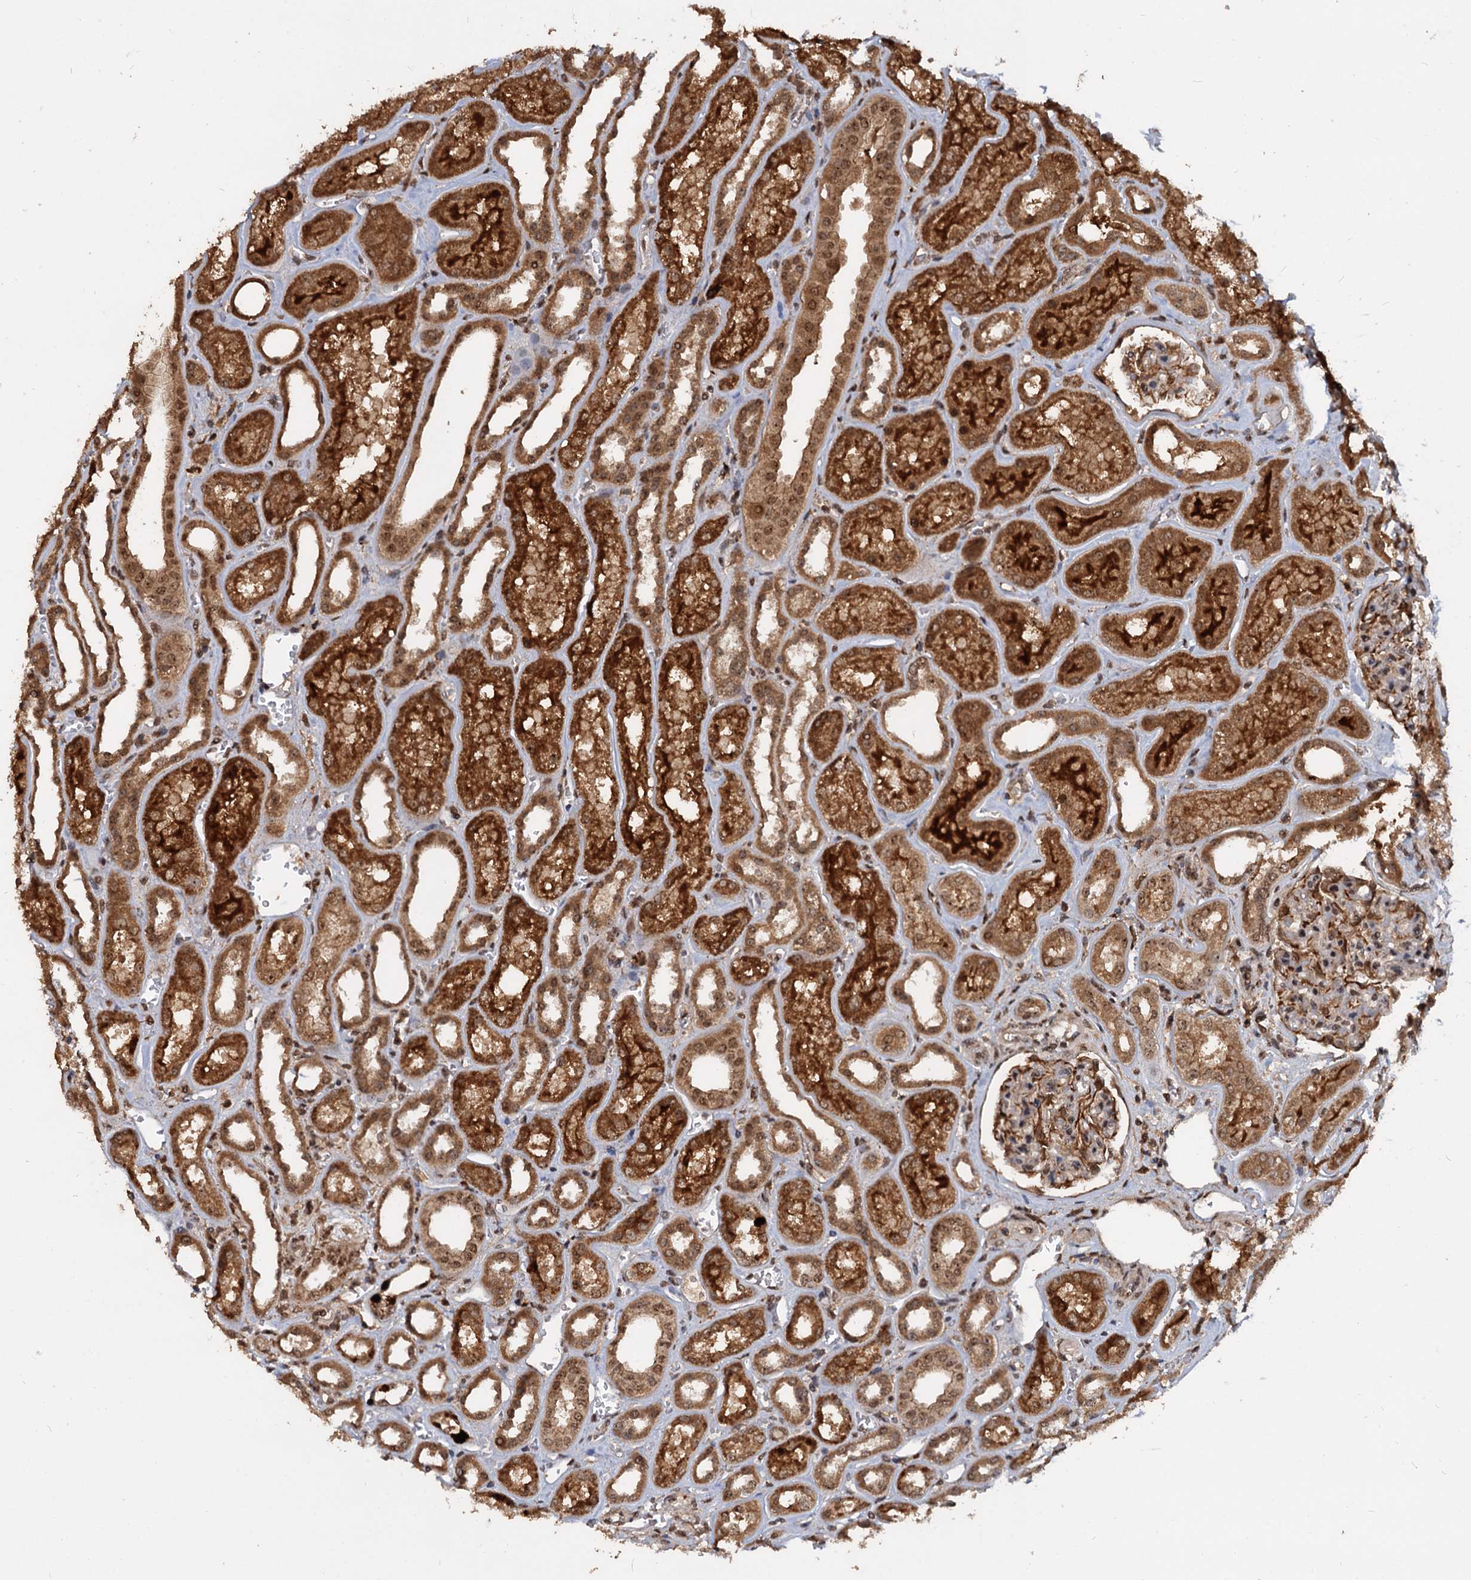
{"staining": {"intensity": "strong", "quantity": "25%-75%", "location": "cytoplasmic/membranous,nuclear"}, "tissue": "kidney", "cell_type": "Cells in glomeruli", "image_type": "normal", "snomed": [{"axis": "morphology", "description": "Normal tissue, NOS"}, {"axis": "morphology", "description": "Adenocarcinoma, NOS"}, {"axis": "topography", "description": "Kidney"}], "caption": "Immunohistochemistry (IHC) histopathology image of benign human kidney stained for a protein (brown), which displays high levels of strong cytoplasmic/membranous,nuclear expression in approximately 25%-75% of cells in glomeruli.", "gene": "FAM216B", "patient": {"sex": "female", "age": 68}}